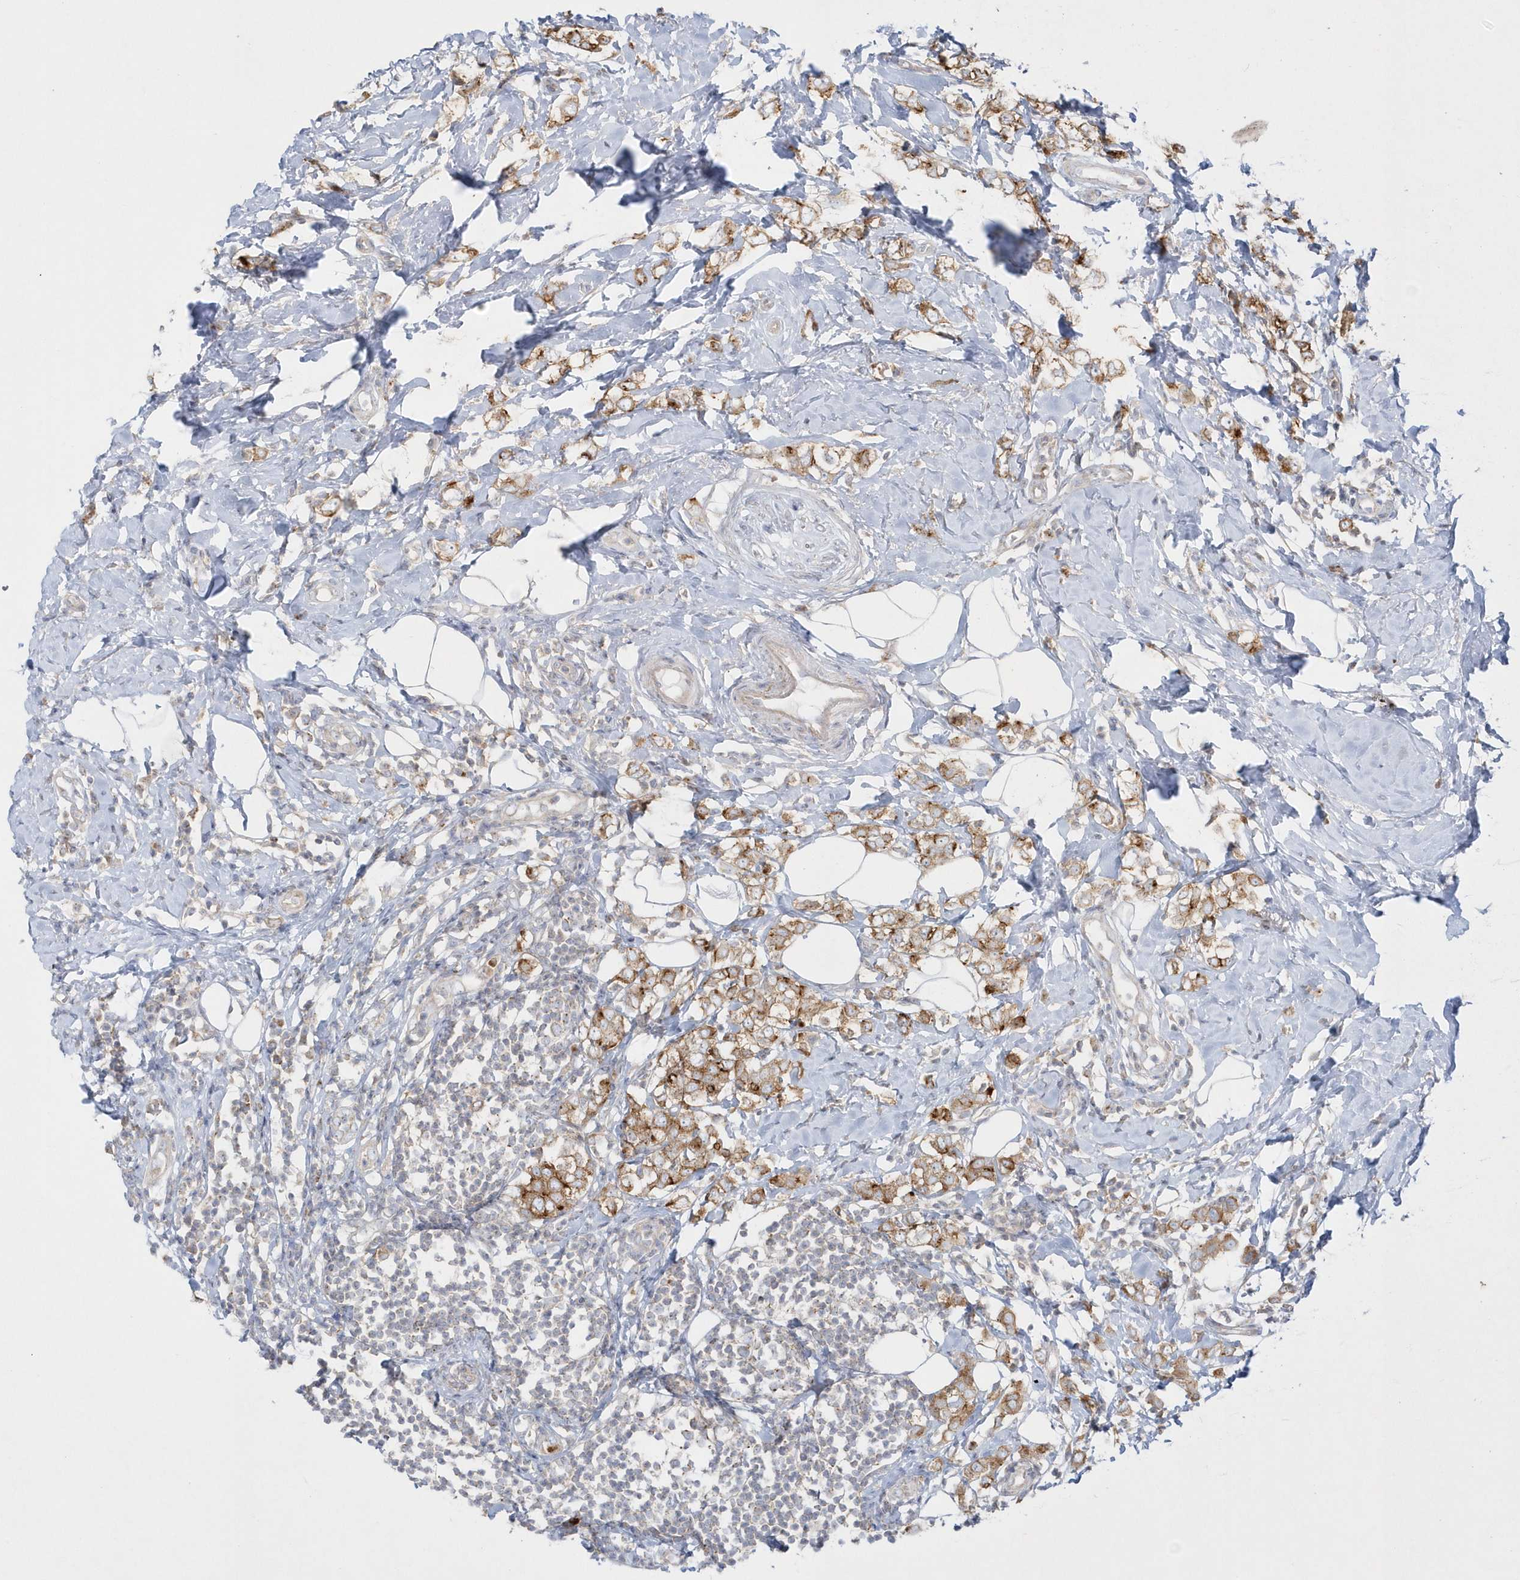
{"staining": {"intensity": "moderate", "quantity": ">75%", "location": "cytoplasmic/membranous"}, "tissue": "breast cancer", "cell_type": "Tumor cells", "image_type": "cancer", "snomed": [{"axis": "morphology", "description": "Lobular carcinoma"}, {"axis": "topography", "description": "Breast"}], "caption": "About >75% of tumor cells in human breast cancer display moderate cytoplasmic/membranous protein expression as visualized by brown immunohistochemical staining.", "gene": "DNAJC18", "patient": {"sex": "female", "age": 47}}